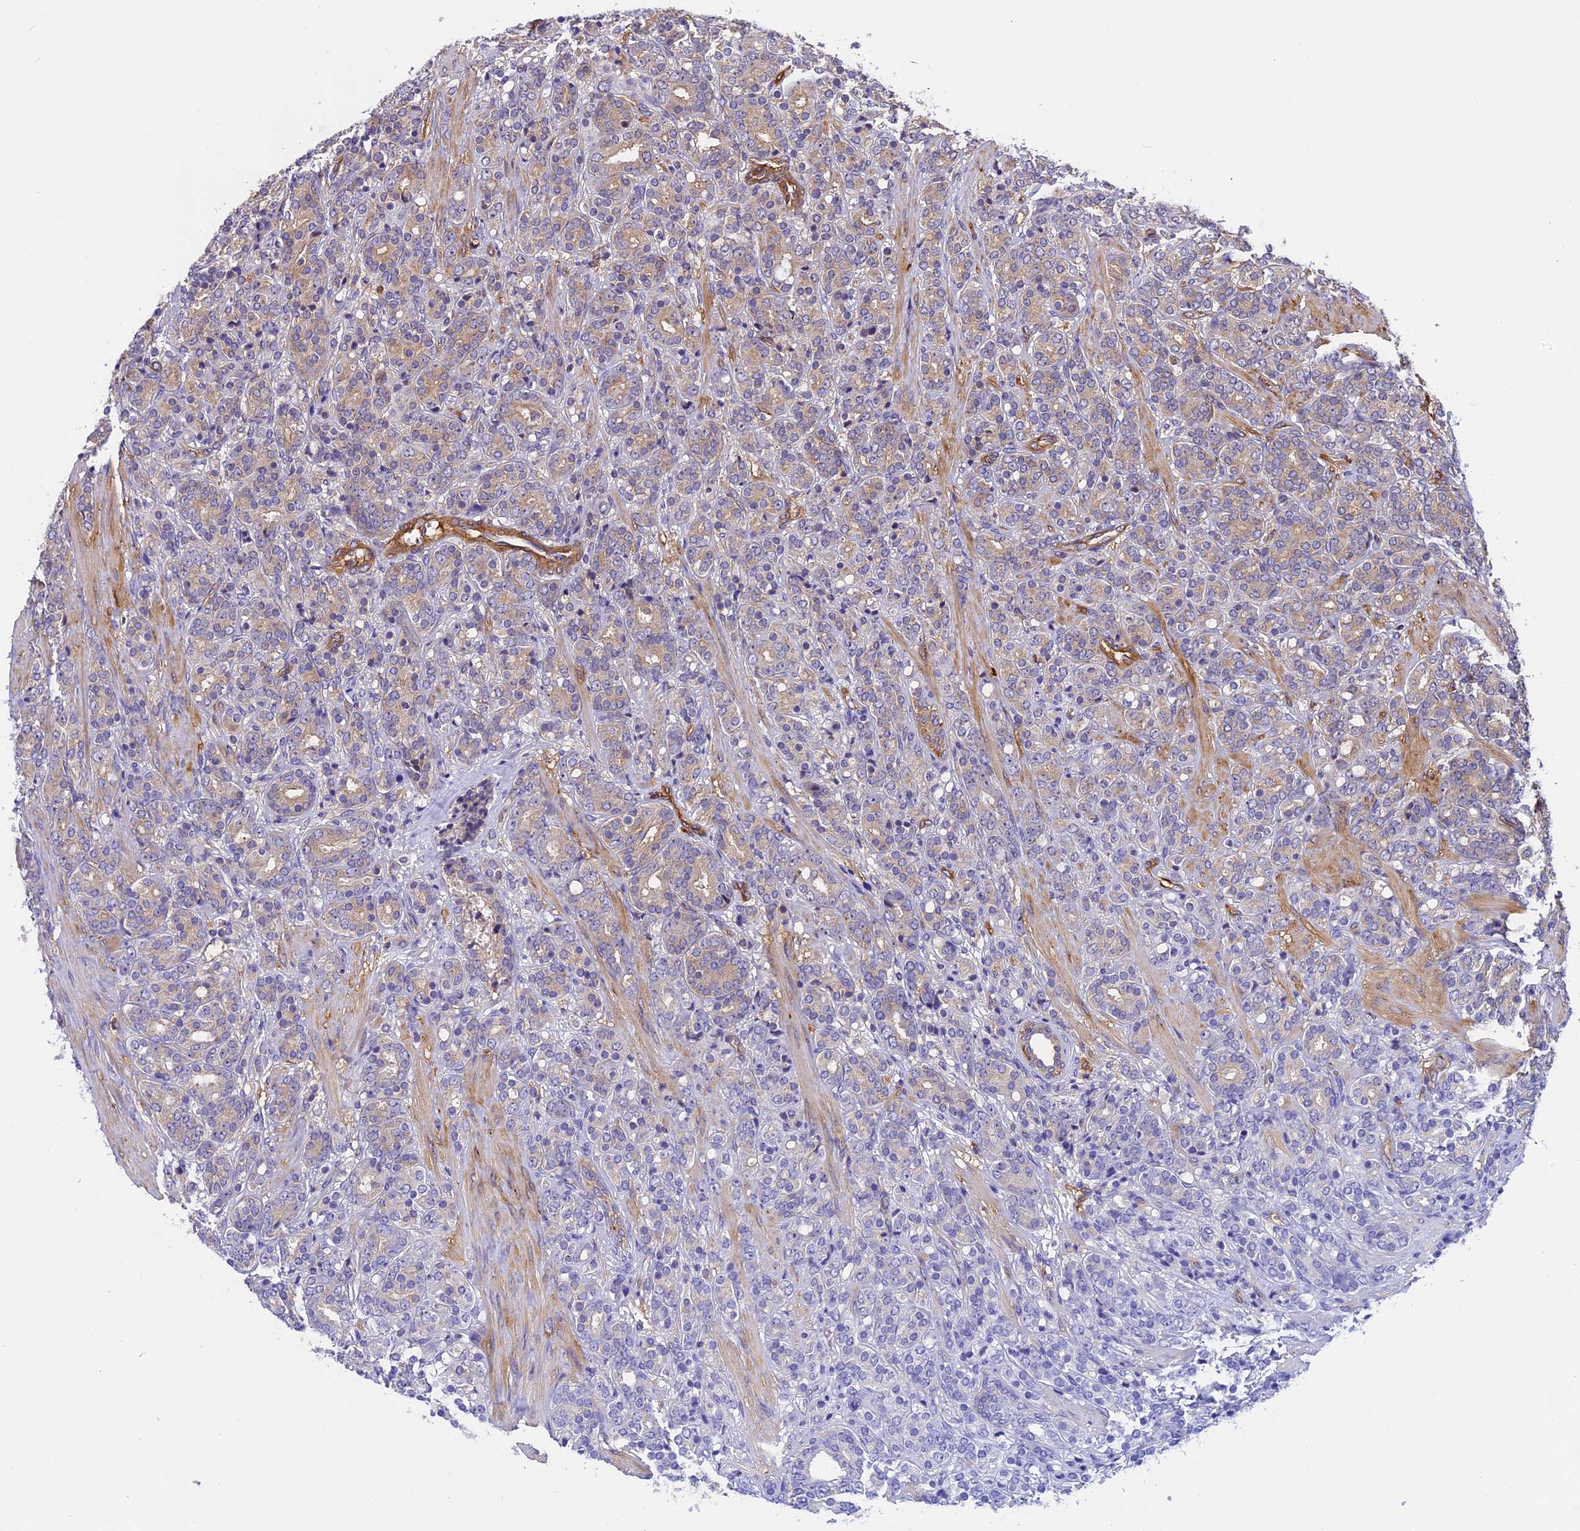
{"staining": {"intensity": "weak", "quantity": "<25%", "location": "cytoplasmic/membranous"}, "tissue": "prostate cancer", "cell_type": "Tumor cells", "image_type": "cancer", "snomed": [{"axis": "morphology", "description": "Adenocarcinoma, High grade"}, {"axis": "topography", "description": "Prostate"}], "caption": "An image of prostate cancer (adenocarcinoma (high-grade)) stained for a protein displays no brown staining in tumor cells.", "gene": "EHBP1L1", "patient": {"sex": "male", "age": 62}}